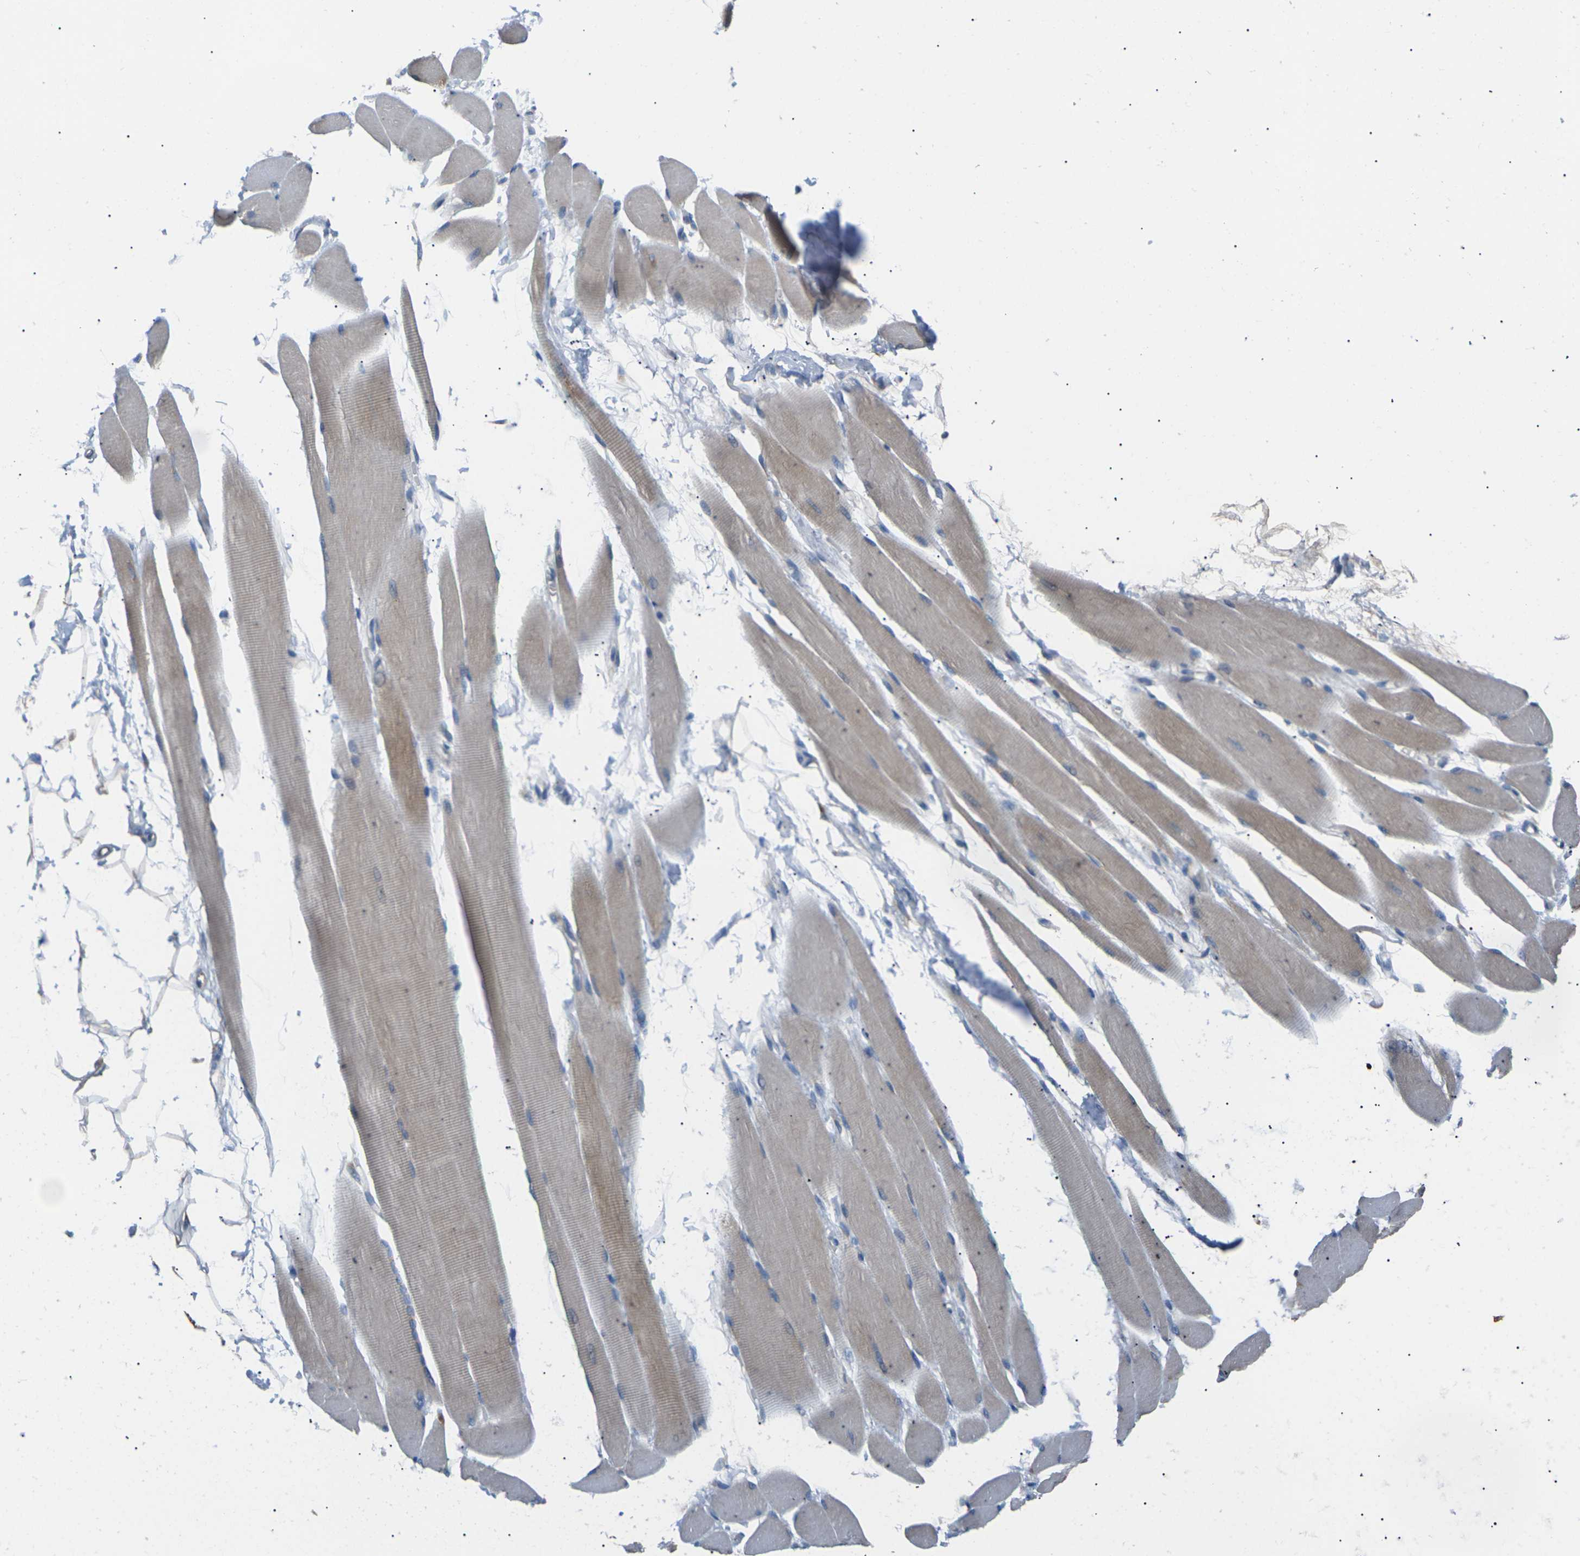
{"staining": {"intensity": "weak", "quantity": ">75%", "location": "cytoplasmic/membranous"}, "tissue": "skeletal muscle", "cell_type": "Myocytes", "image_type": "normal", "snomed": [{"axis": "morphology", "description": "Normal tissue, NOS"}, {"axis": "topography", "description": "Skeletal muscle"}, {"axis": "topography", "description": "Oral tissue"}, {"axis": "topography", "description": "Peripheral nerve tissue"}], "caption": "There is low levels of weak cytoplasmic/membranous positivity in myocytes of unremarkable skeletal muscle, as demonstrated by immunohistochemical staining (brown color).", "gene": "KLHDC8B", "patient": {"sex": "female", "age": 84}}